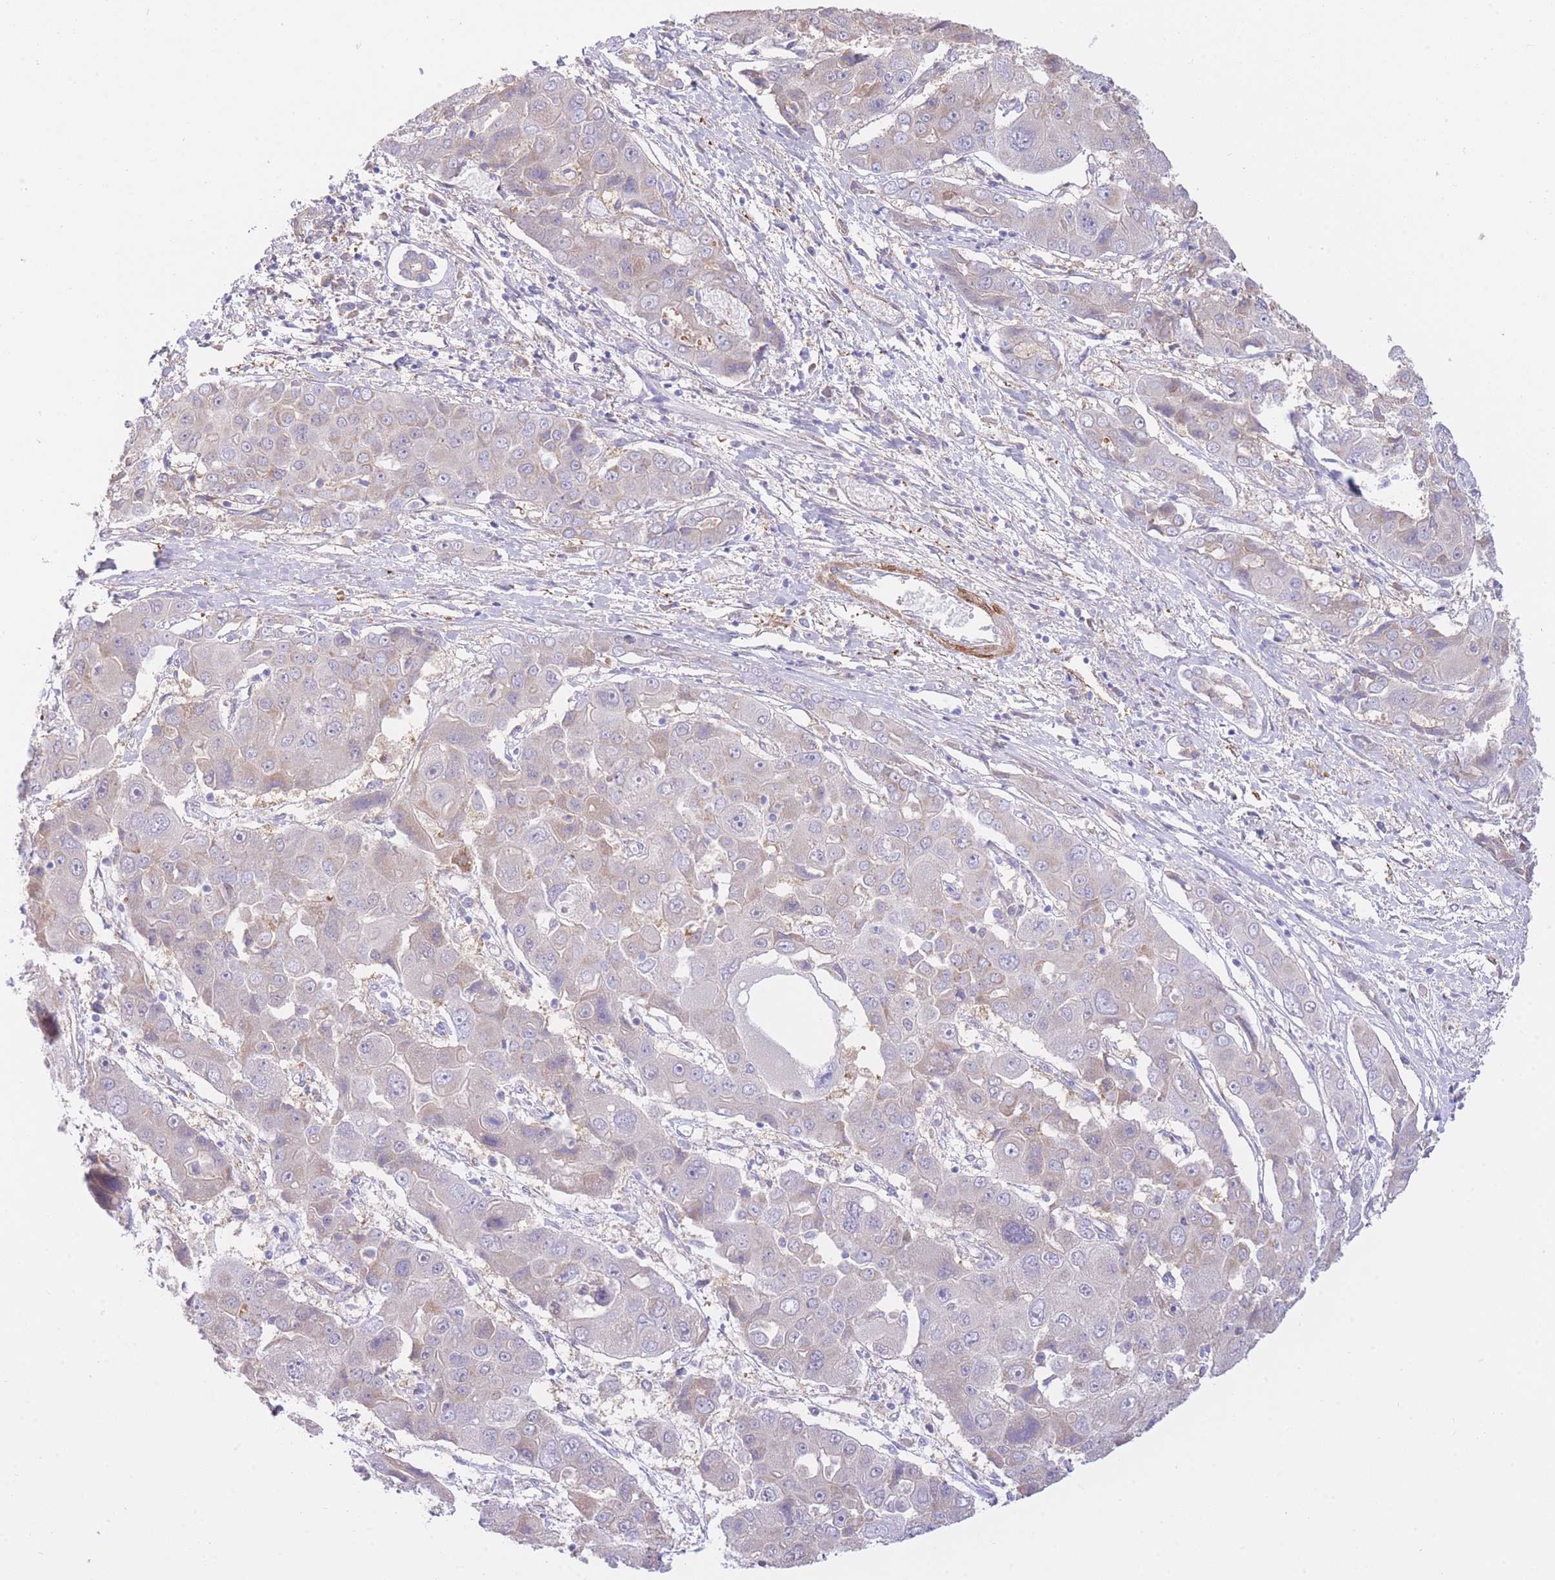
{"staining": {"intensity": "negative", "quantity": "none", "location": "none"}, "tissue": "liver cancer", "cell_type": "Tumor cells", "image_type": "cancer", "snomed": [{"axis": "morphology", "description": "Cholangiocarcinoma"}, {"axis": "topography", "description": "Liver"}], "caption": "Tumor cells show no significant staining in liver cancer.", "gene": "PGM1", "patient": {"sex": "male", "age": 67}}